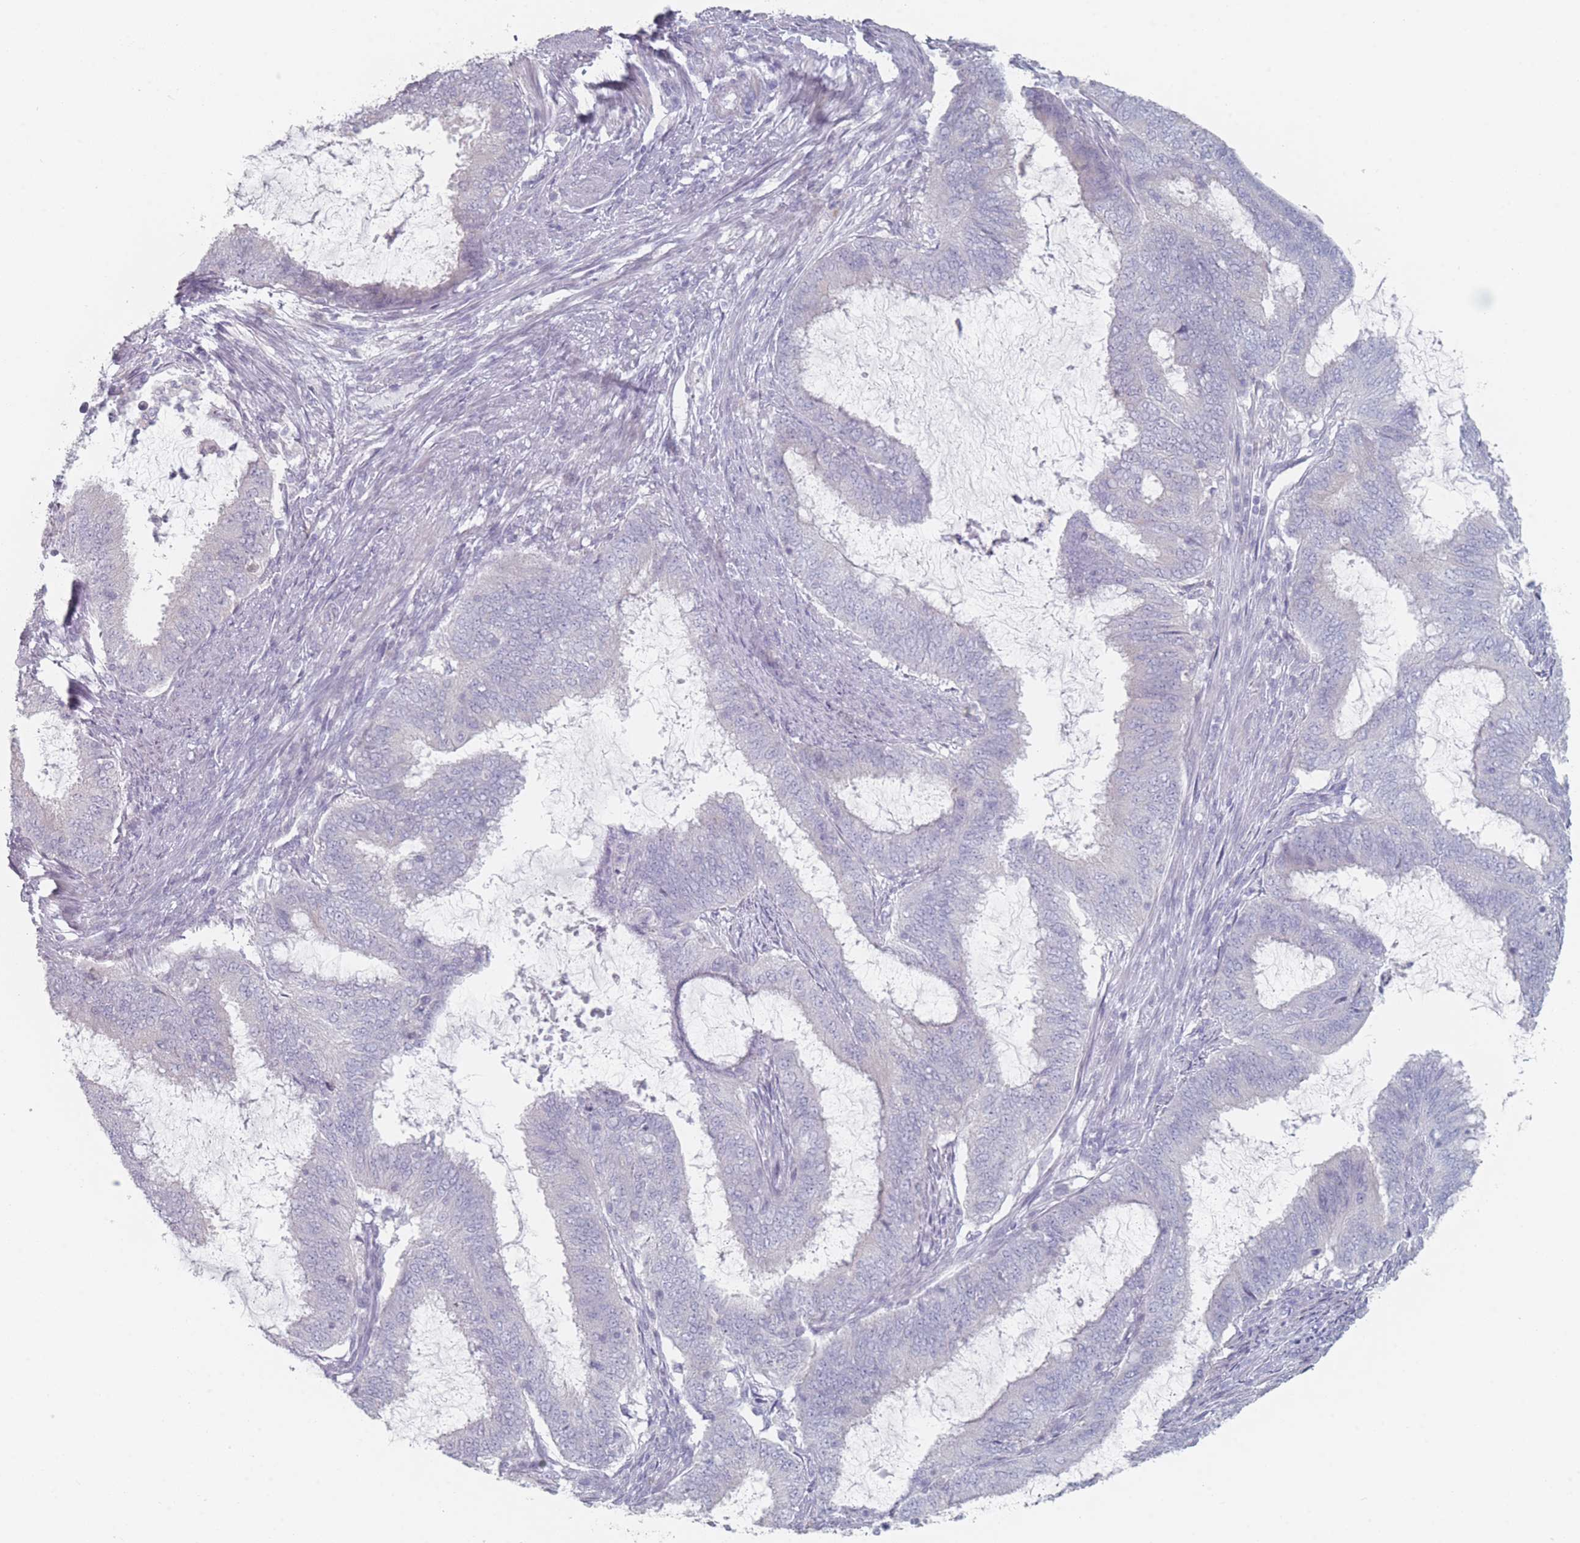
{"staining": {"intensity": "negative", "quantity": "none", "location": "none"}, "tissue": "endometrial cancer", "cell_type": "Tumor cells", "image_type": "cancer", "snomed": [{"axis": "morphology", "description": "Adenocarcinoma, NOS"}, {"axis": "topography", "description": "Endometrium"}], "caption": "IHC of endometrial adenocarcinoma exhibits no expression in tumor cells. The staining was performed using DAB (3,3'-diaminobenzidine) to visualize the protein expression in brown, while the nuclei were stained in blue with hematoxylin (Magnification: 20x).", "gene": "RNF4", "patient": {"sex": "female", "age": 51}}